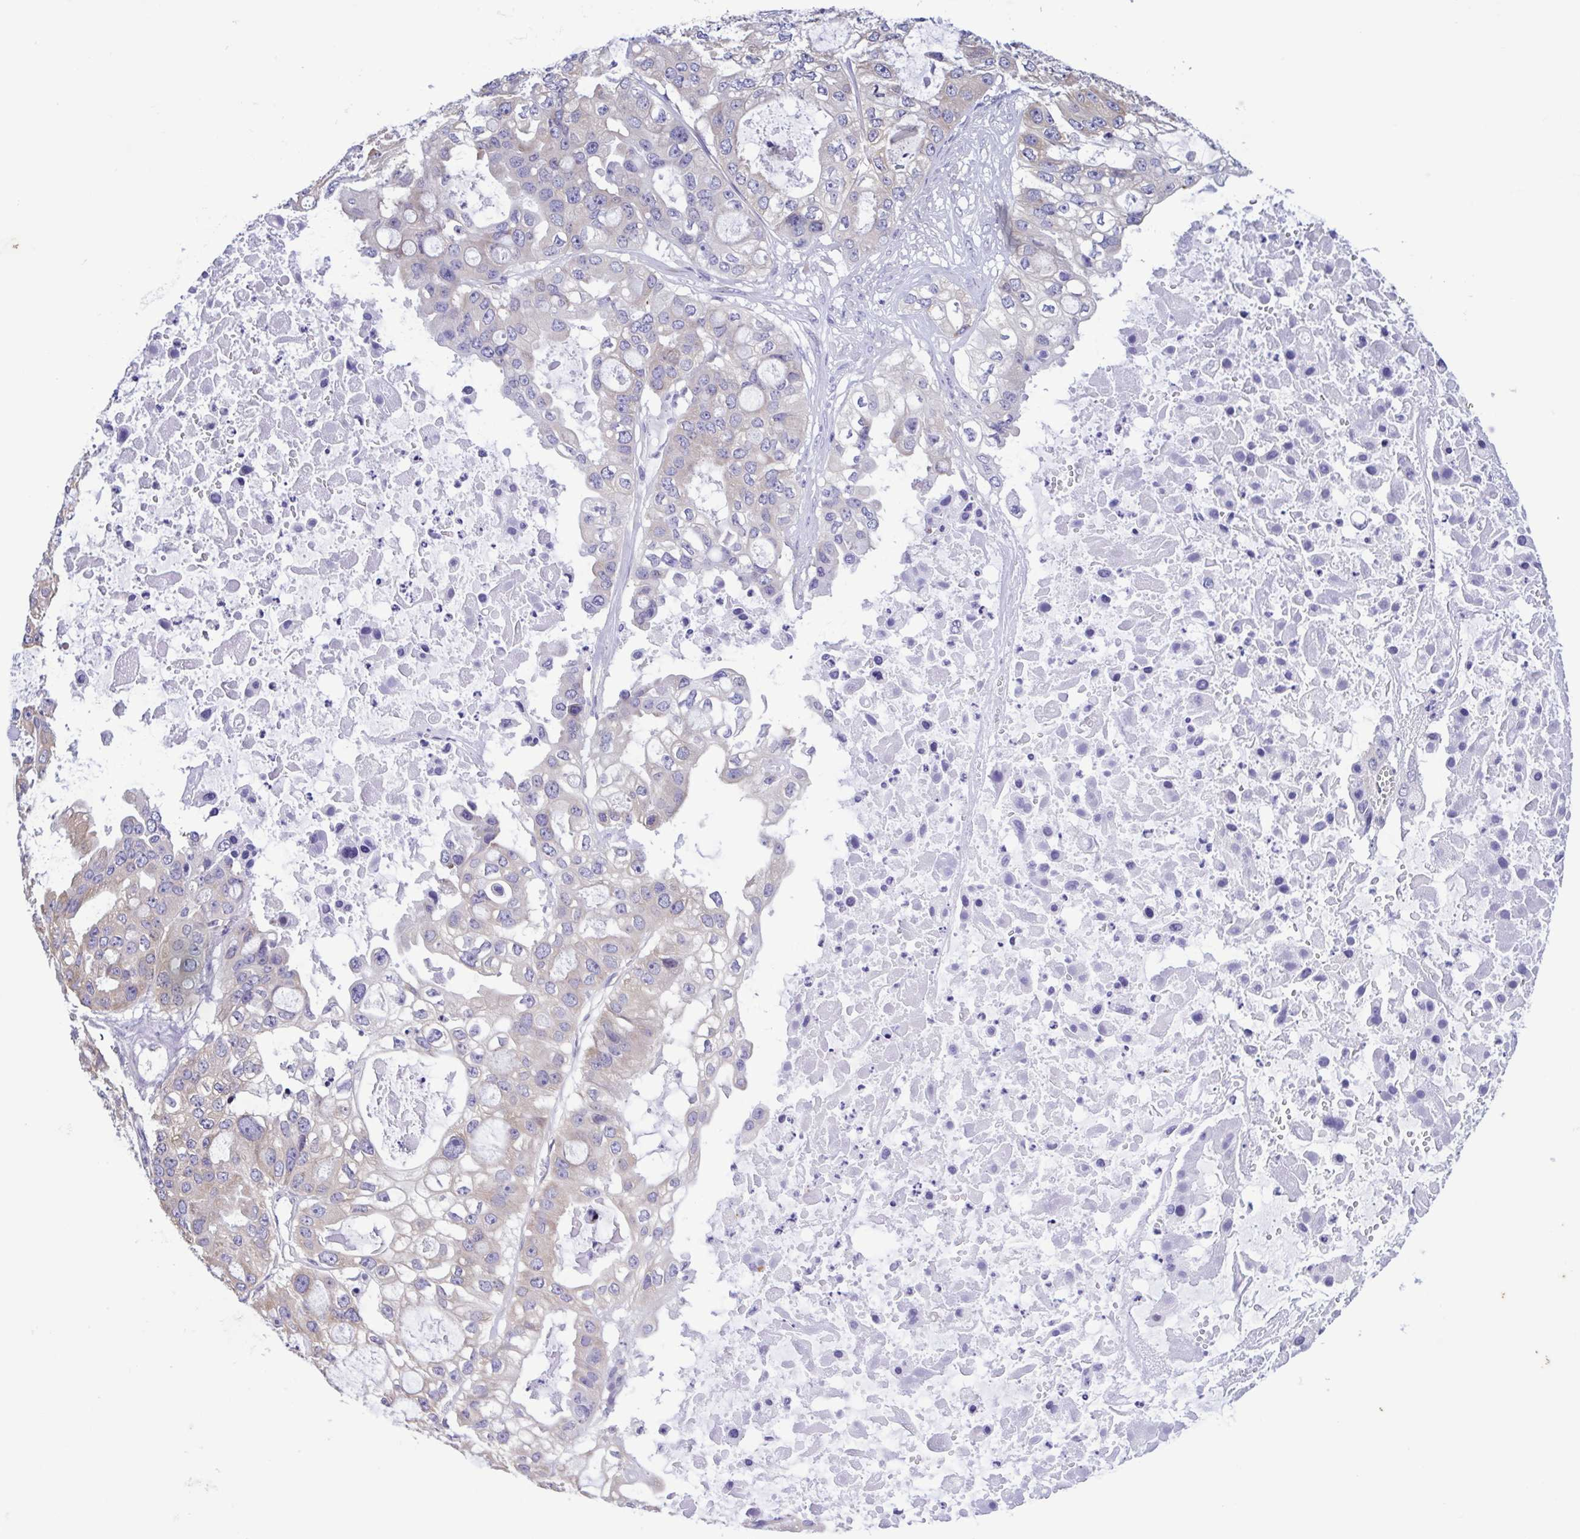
{"staining": {"intensity": "negative", "quantity": "none", "location": "none"}, "tissue": "ovarian cancer", "cell_type": "Tumor cells", "image_type": "cancer", "snomed": [{"axis": "morphology", "description": "Cystadenocarcinoma, serous, NOS"}, {"axis": "topography", "description": "Ovary"}], "caption": "Serous cystadenocarcinoma (ovarian) was stained to show a protein in brown. There is no significant staining in tumor cells. (DAB (3,3'-diaminobenzidine) IHC with hematoxylin counter stain).", "gene": "TNNI3", "patient": {"sex": "female", "age": 56}}